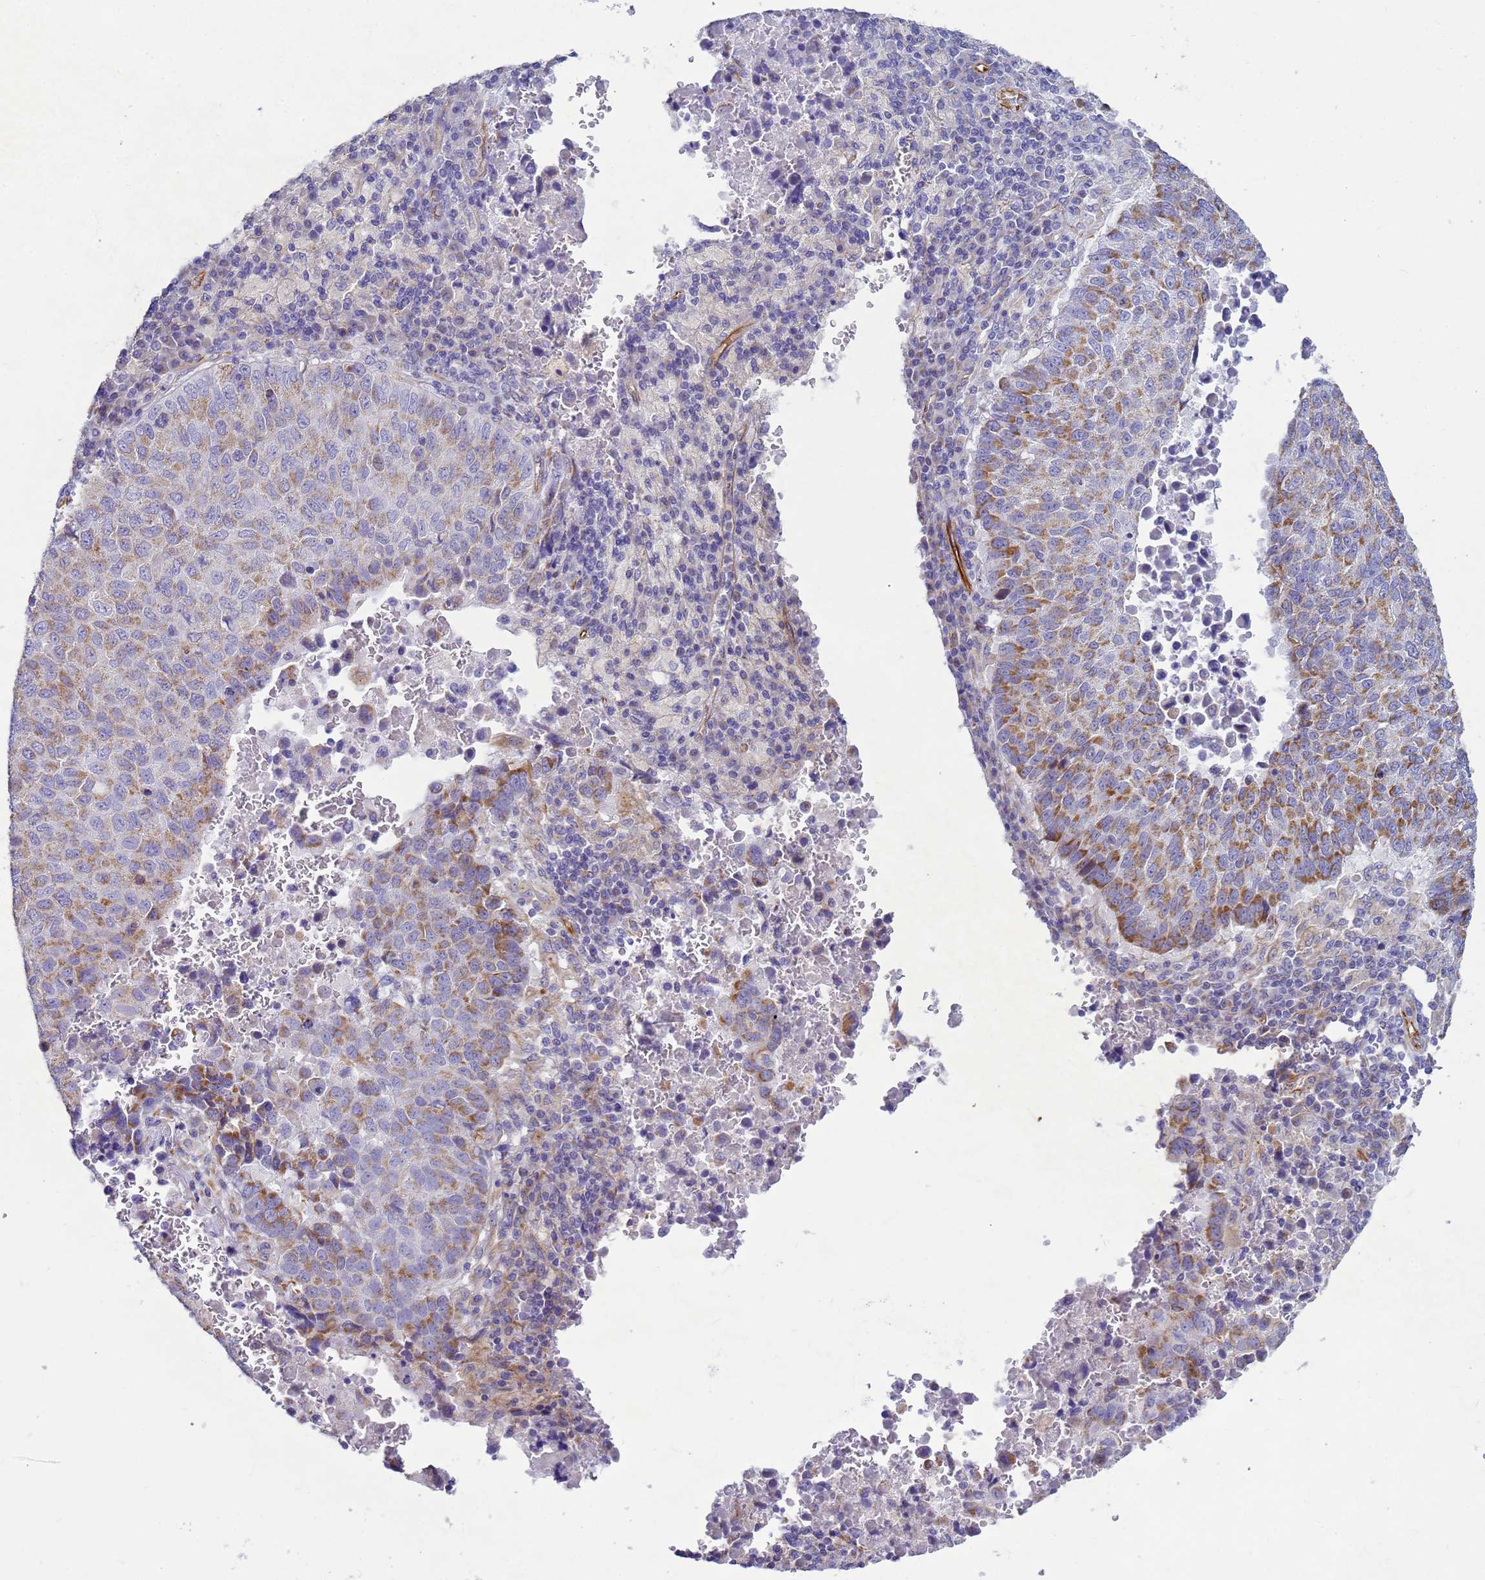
{"staining": {"intensity": "moderate", "quantity": "25%-75%", "location": "cytoplasmic/membranous"}, "tissue": "lung cancer", "cell_type": "Tumor cells", "image_type": "cancer", "snomed": [{"axis": "morphology", "description": "Squamous cell carcinoma, NOS"}, {"axis": "topography", "description": "Lung"}], "caption": "Squamous cell carcinoma (lung) tissue demonstrates moderate cytoplasmic/membranous staining in approximately 25%-75% of tumor cells", "gene": "UBXN2B", "patient": {"sex": "male", "age": 73}}